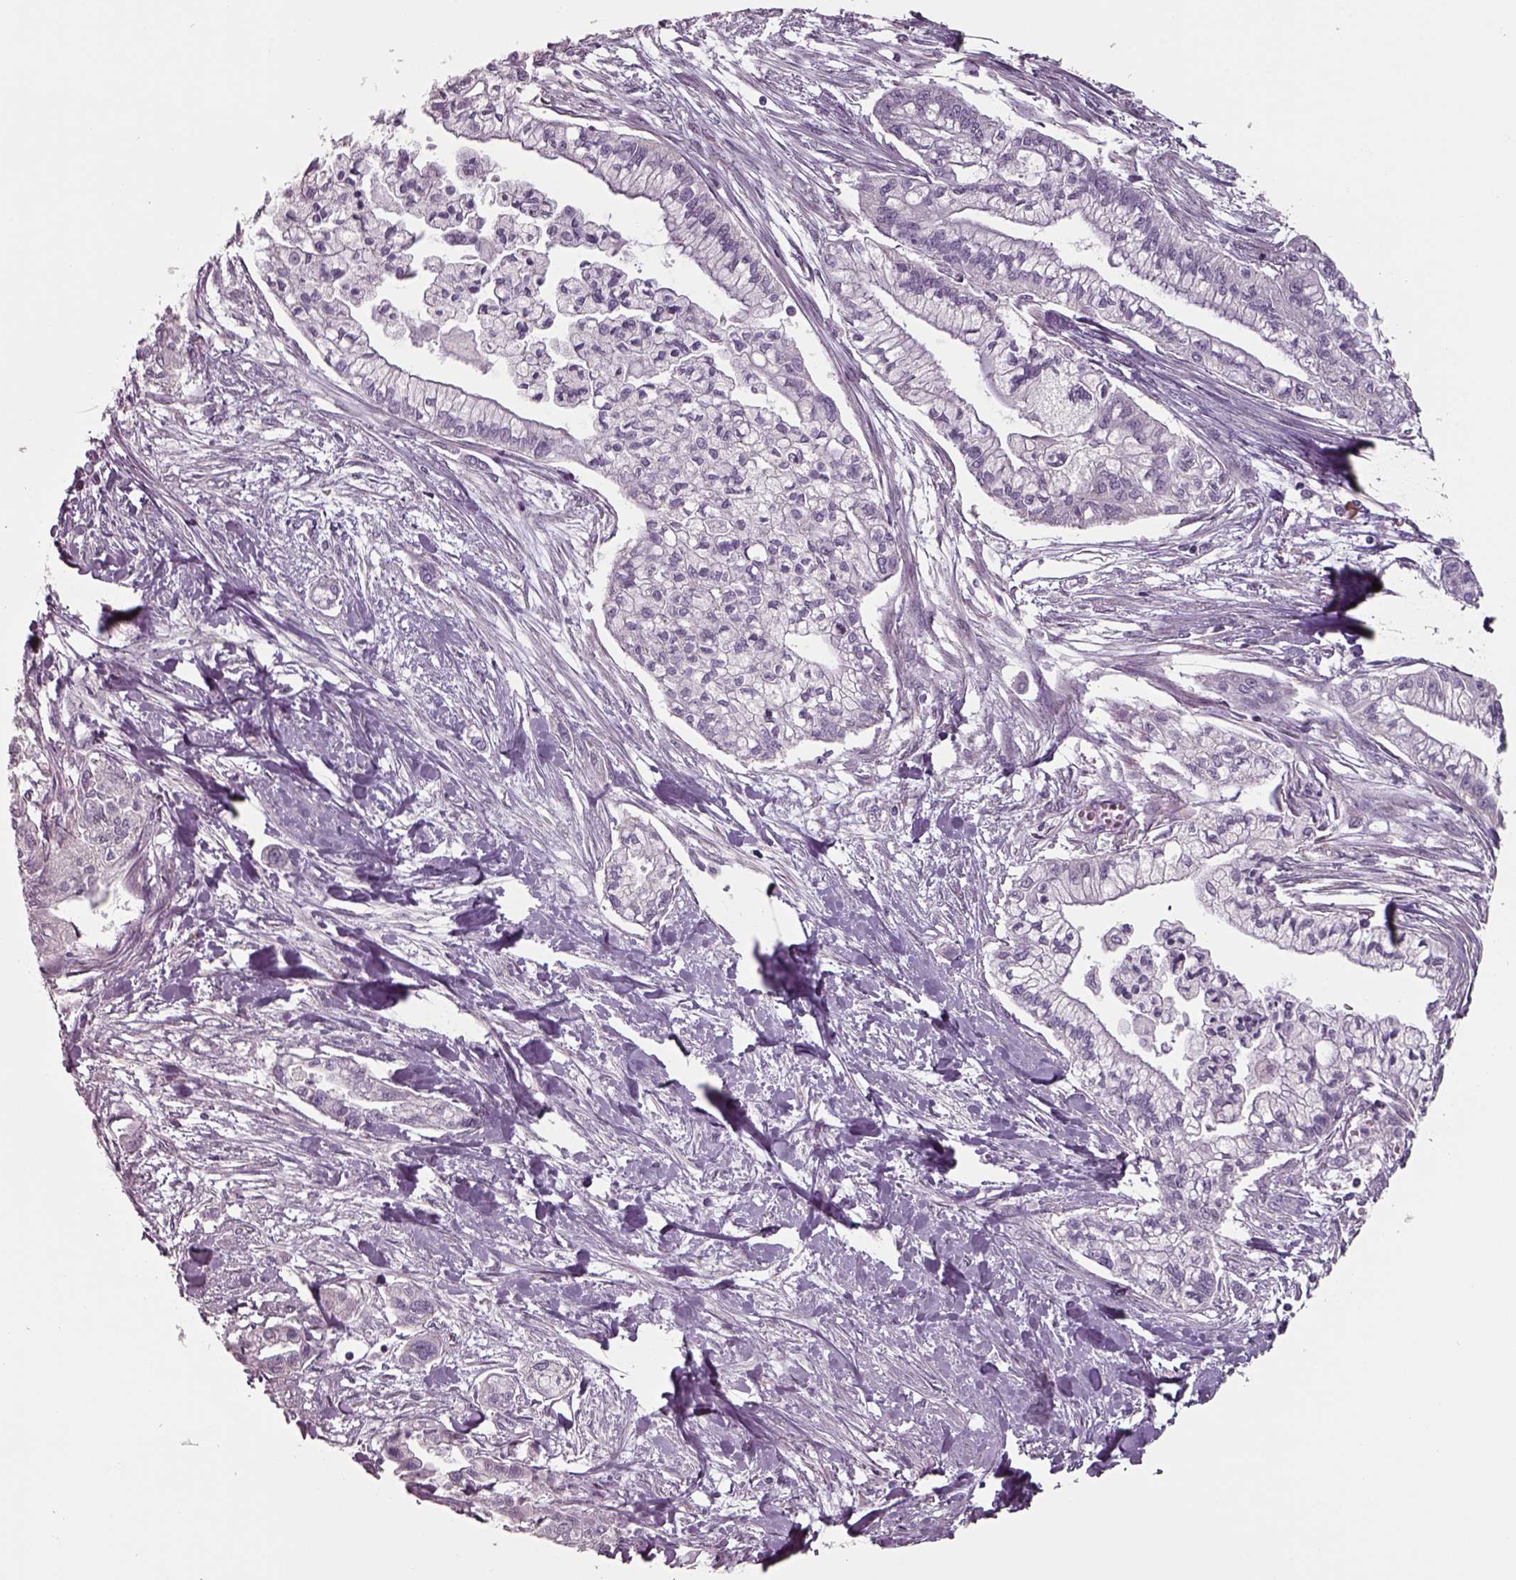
{"staining": {"intensity": "negative", "quantity": "none", "location": "none"}, "tissue": "pancreatic cancer", "cell_type": "Tumor cells", "image_type": "cancer", "snomed": [{"axis": "morphology", "description": "Adenocarcinoma, NOS"}, {"axis": "topography", "description": "Pancreas"}], "caption": "The photomicrograph displays no staining of tumor cells in pancreatic cancer (adenocarcinoma).", "gene": "SEPTIN14", "patient": {"sex": "male", "age": 54}}